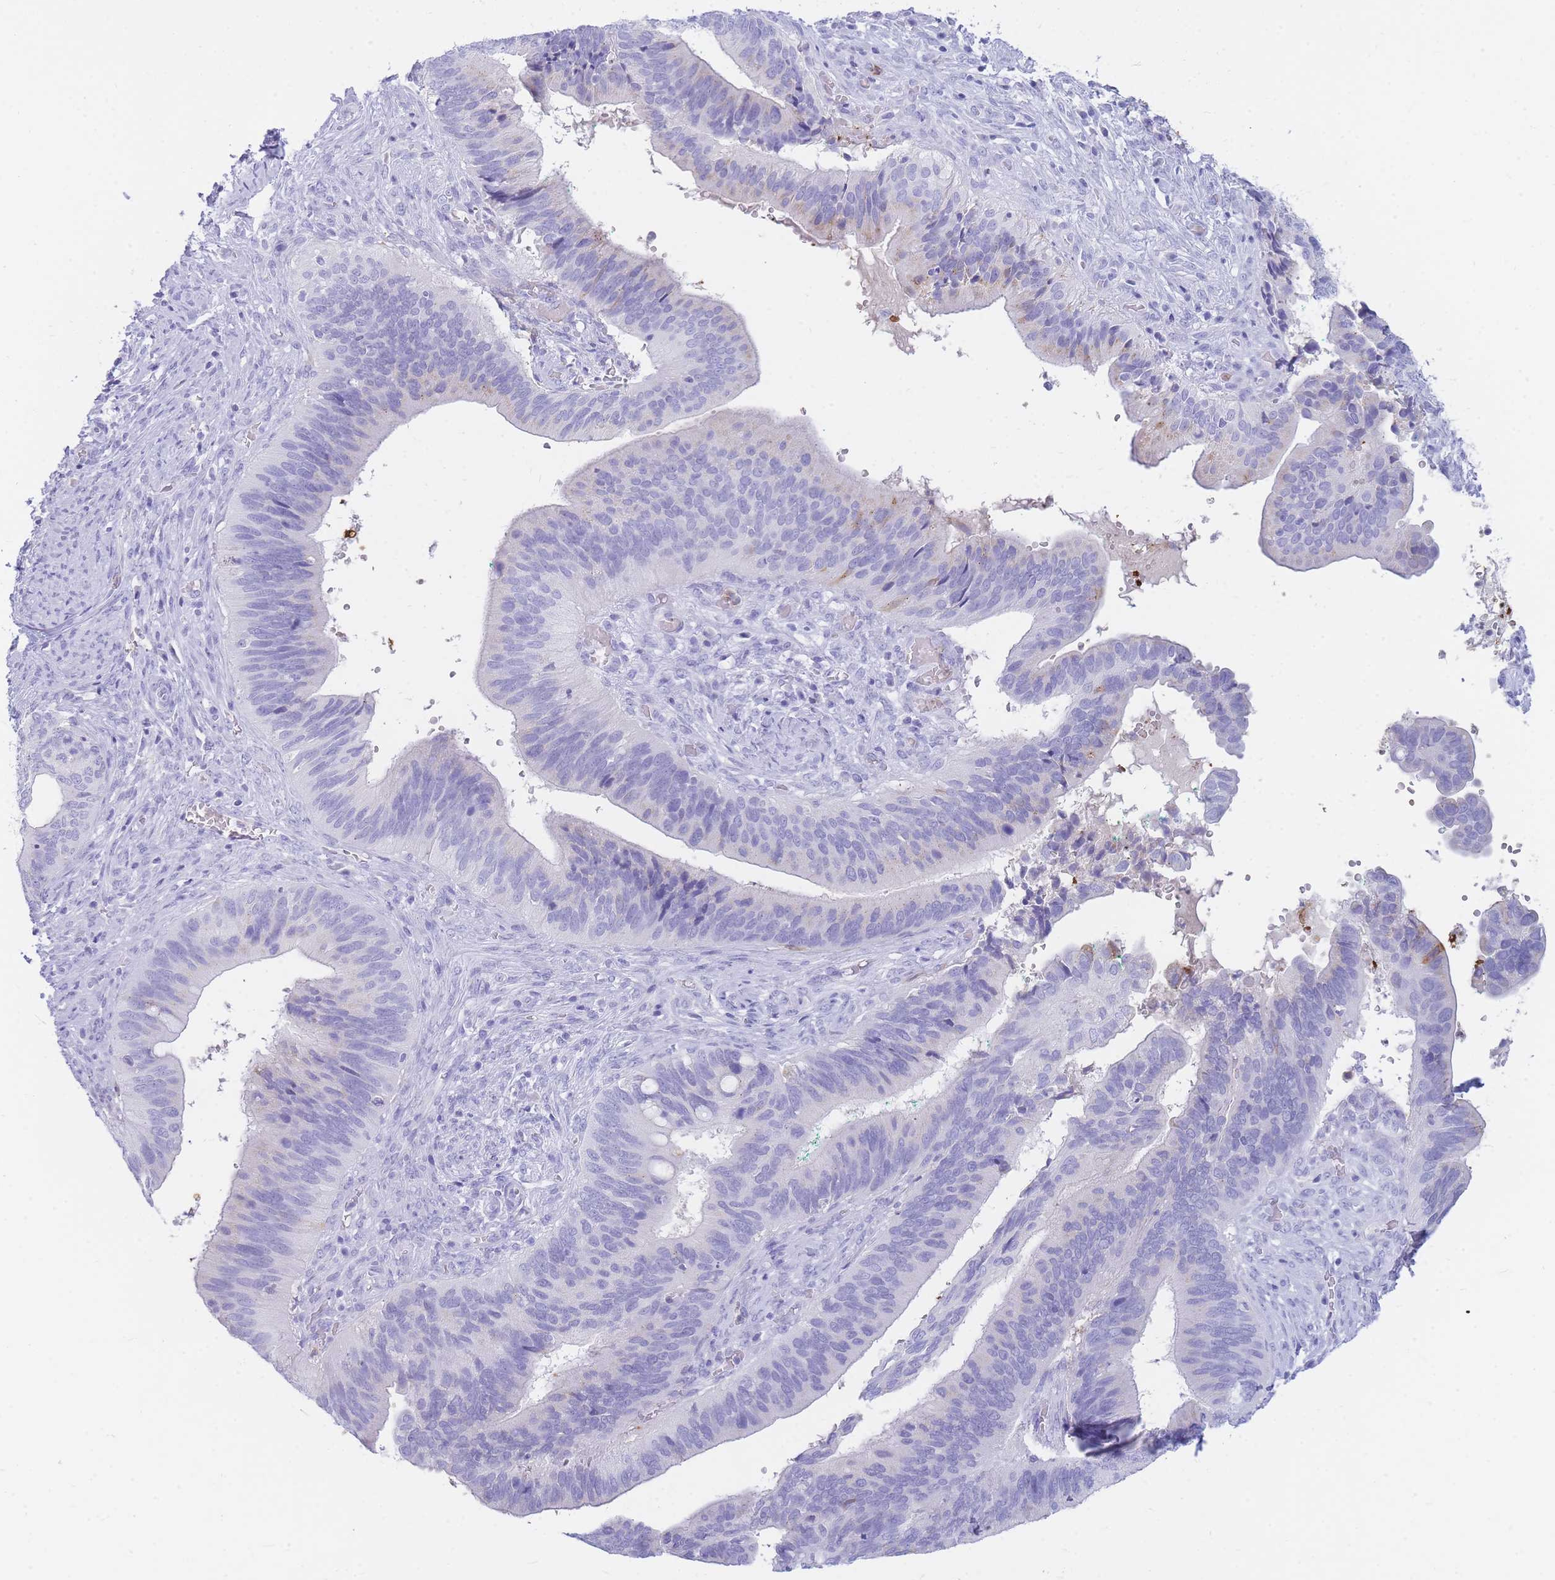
{"staining": {"intensity": "negative", "quantity": "none", "location": "none"}, "tissue": "cervical cancer", "cell_type": "Tumor cells", "image_type": "cancer", "snomed": [{"axis": "morphology", "description": "Adenocarcinoma, NOS"}, {"axis": "topography", "description": "Cervix"}], "caption": "Tumor cells are negative for brown protein staining in adenocarcinoma (cervical). (DAB immunohistochemistry, high magnification).", "gene": "NKX1-2", "patient": {"sex": "female", "age": 42}}